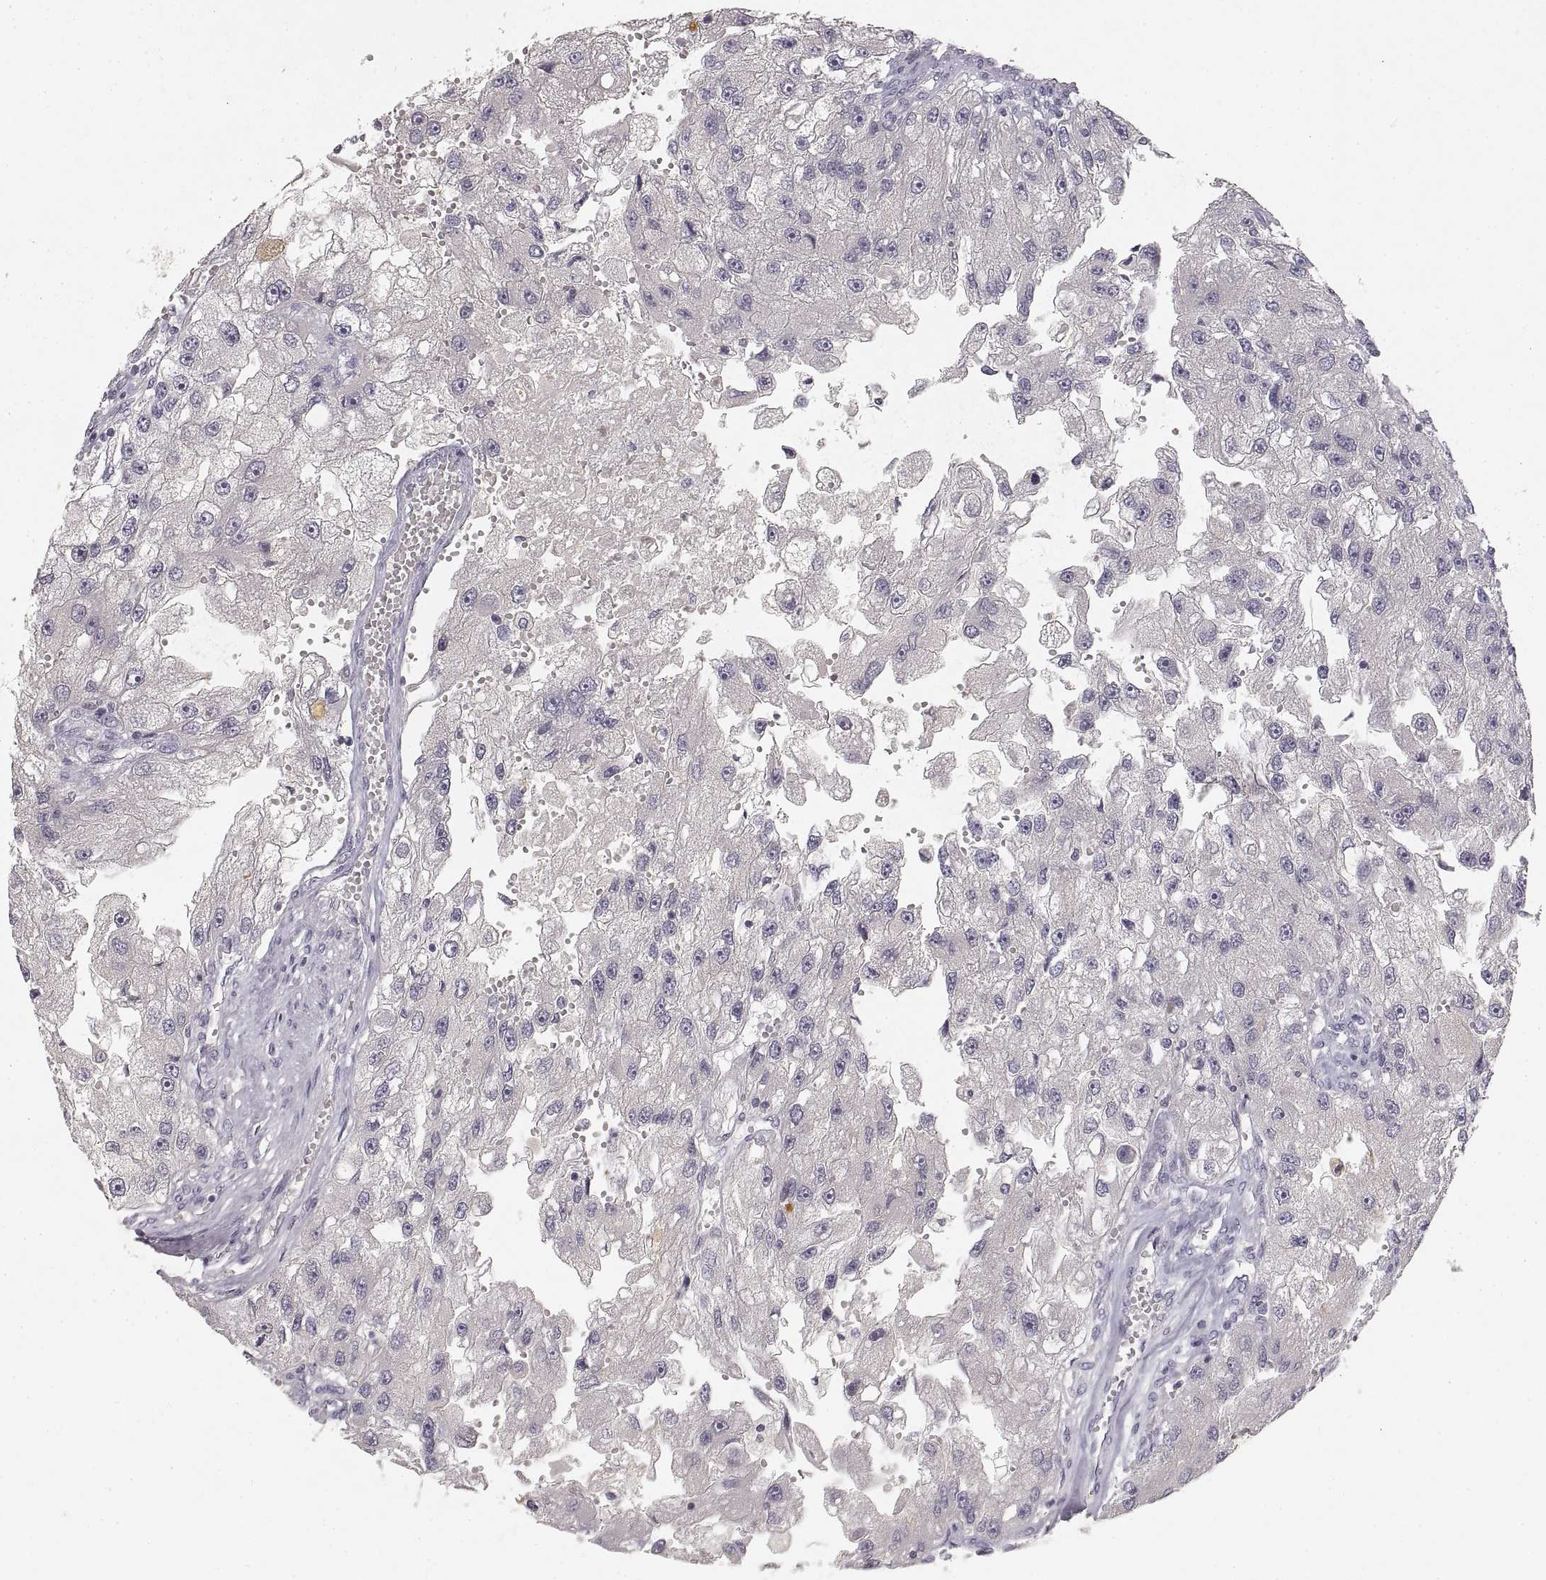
{"staining": {"intensity": "negative", "quantity": "none", "location": "none"}, "tissue": "renal cancer", "cell_type": "Tumor cells", "image_type": "cancer", "snomed": [{"axis": "morphology", "description": "Adenocarcinoma, NOS"}, {"axis": "topography", "description": "Kidney"}], "caption": "A high-resolution histopathology image shows immunohistochemistry staining of renal cancer, which displays no significant staining in tumor cells.", "gene": "RUNDC3A", "patient": {"sex": "male", "age": 63}}